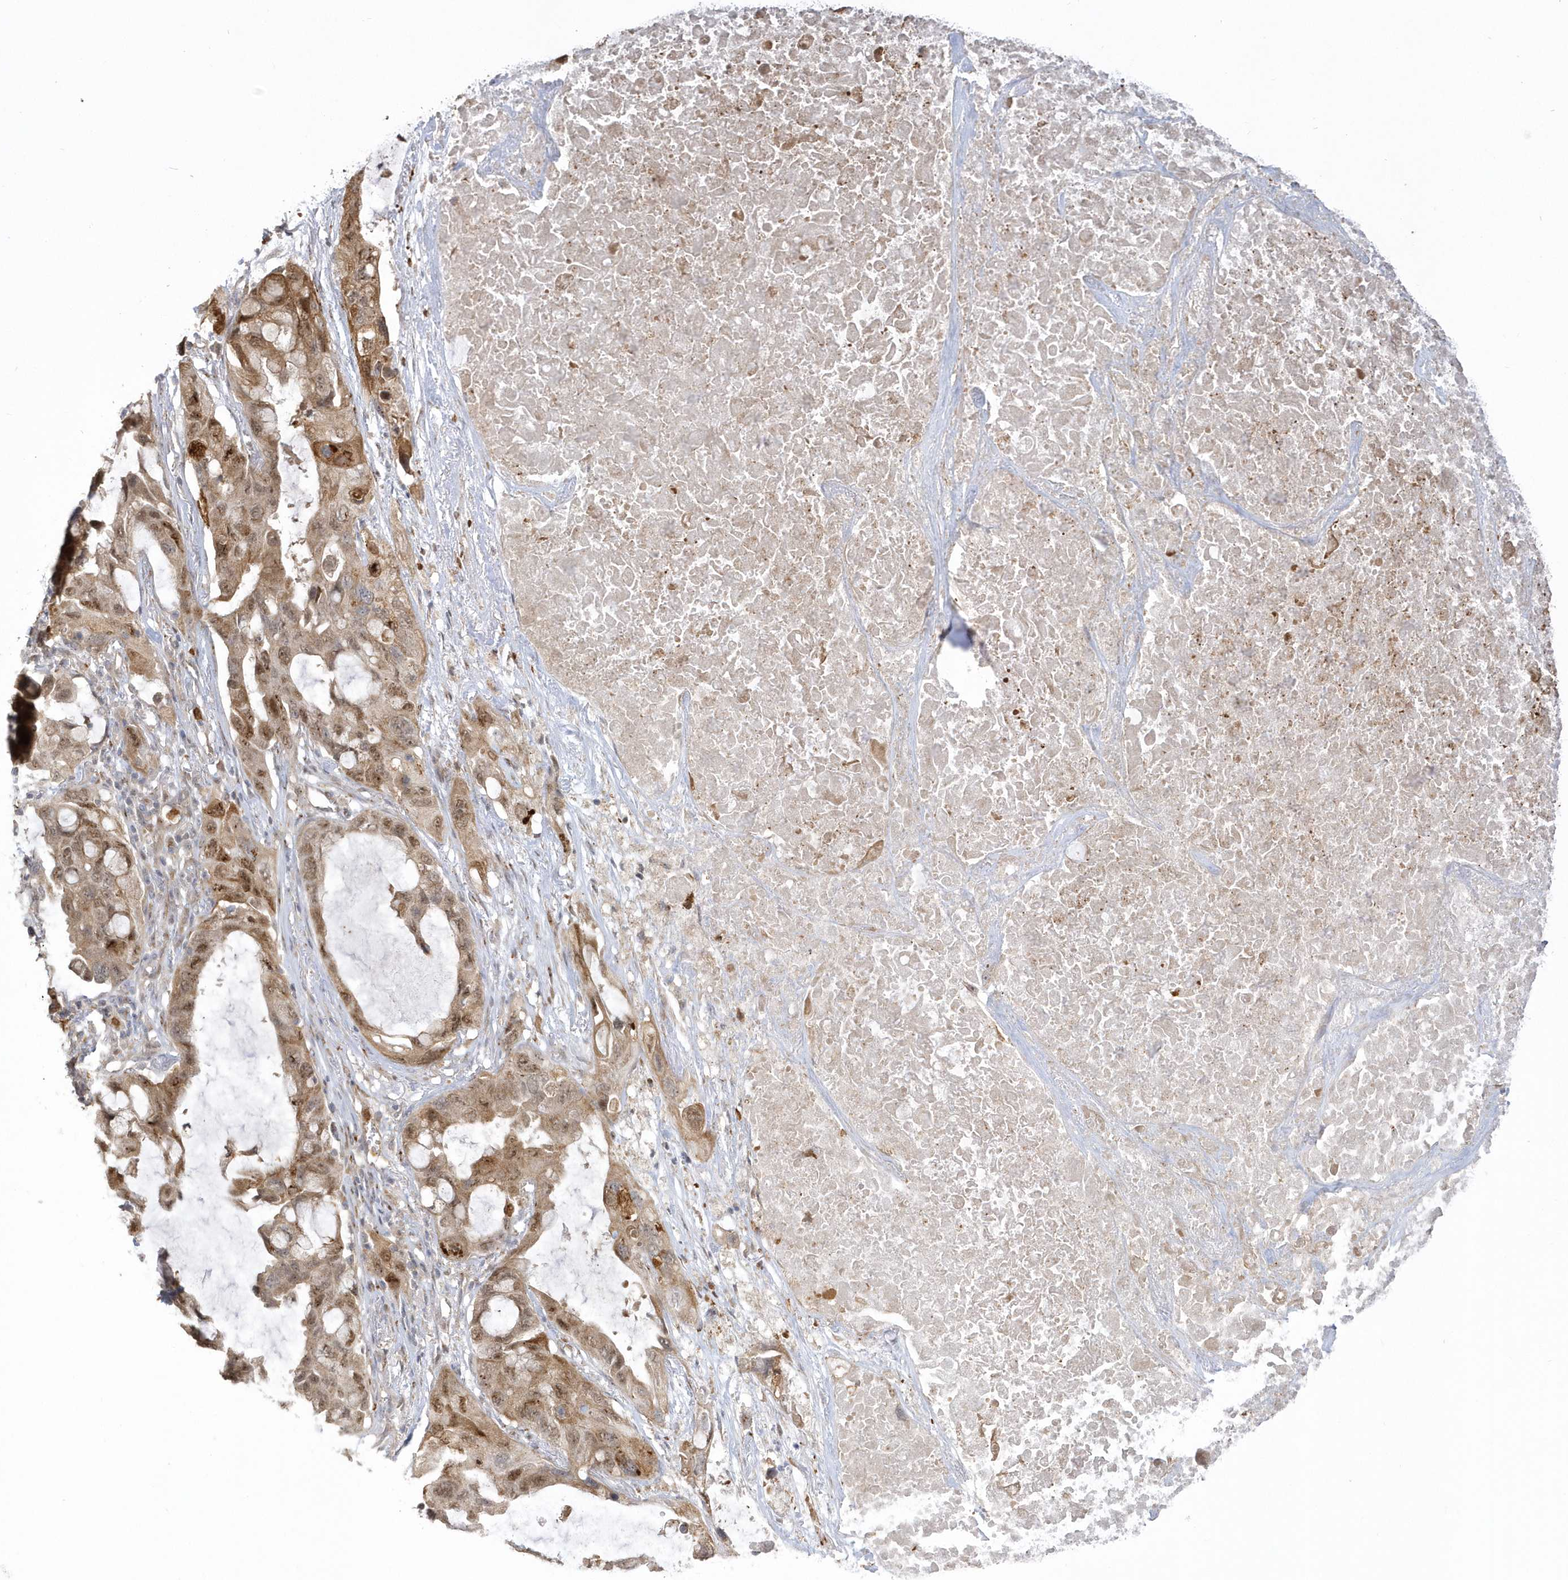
{"staining": {"intensity": "moderate", "quantity": ">75%", "location": "cytoplasmic/membranous,nuclear"}, "tissue": "lung cancer", "cell_type": "Tumor cells", "image_type": "cancer", "snomed": [{"axis": "morphology", "description": "Squamous cell carcinoma, NOS"}, {"axis": "topography", "description": "Lung"}], "caption": "A micrograph showing moderate cytoplasmic/membranous and nuclear expression in about >75% of tumor cells in squamous cell carcinoma (lung), as visualized by brown immunohistochemical staining.", "gene": "NAF1", "patient": {"sex": "female", "age": 73}}